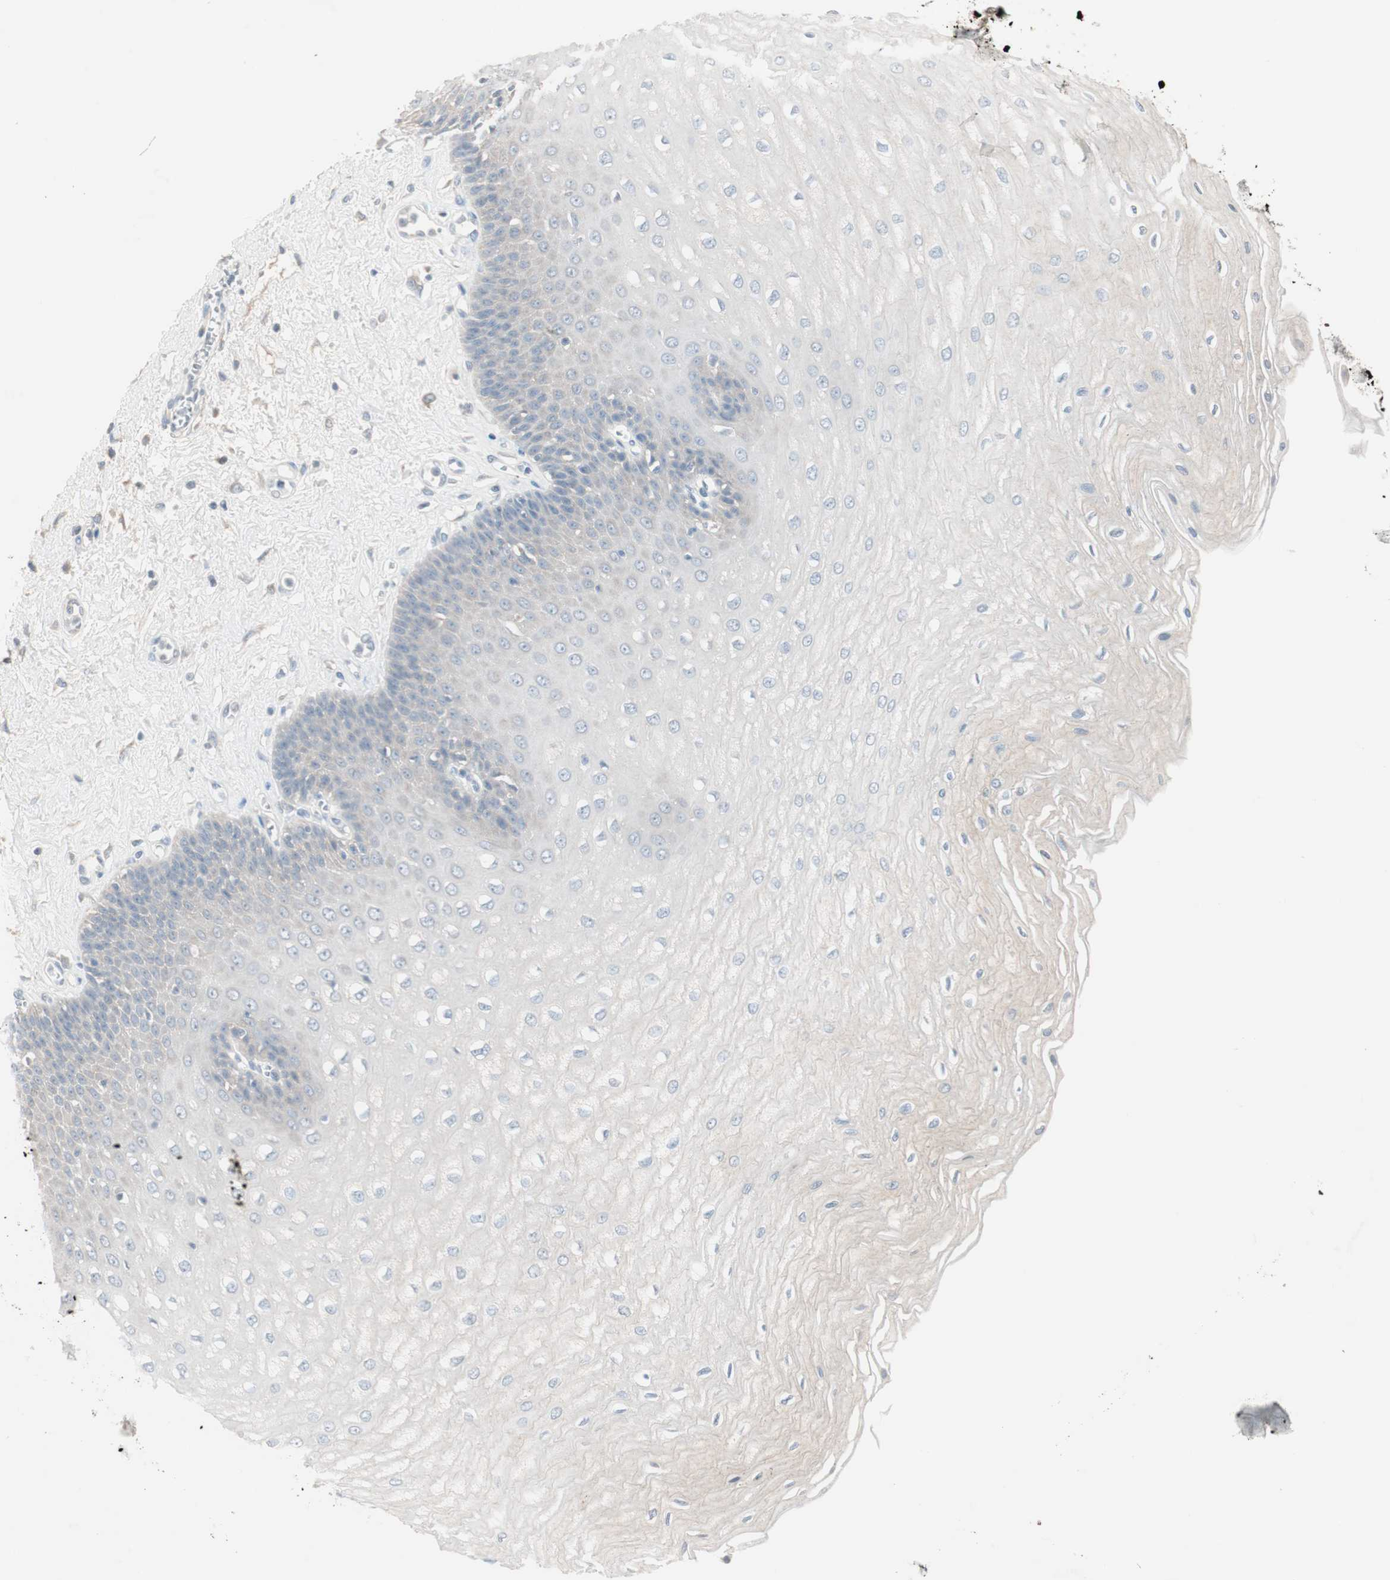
{"staining": {"intensity": "negative", "quantity": "none", "location": "none"}, "tissue": "esophagus", "cell_type": "Squamous epithelial cells", "image_type": "normal", "snomed": [{"axis": "morphology", "description": "Normal tissue, NOS"}, {"axis": "morphology", "description": "Squamous cell carcinoma, NOS"}, {"axis": "topography", "description": "Esophagus"}], "caption": "Histopathology image shows no significant protein staining in squamous epithelial cells of unremarkable esophagus.", "gene": "KHK", "patient": {"sex": "male", "age": 65}}